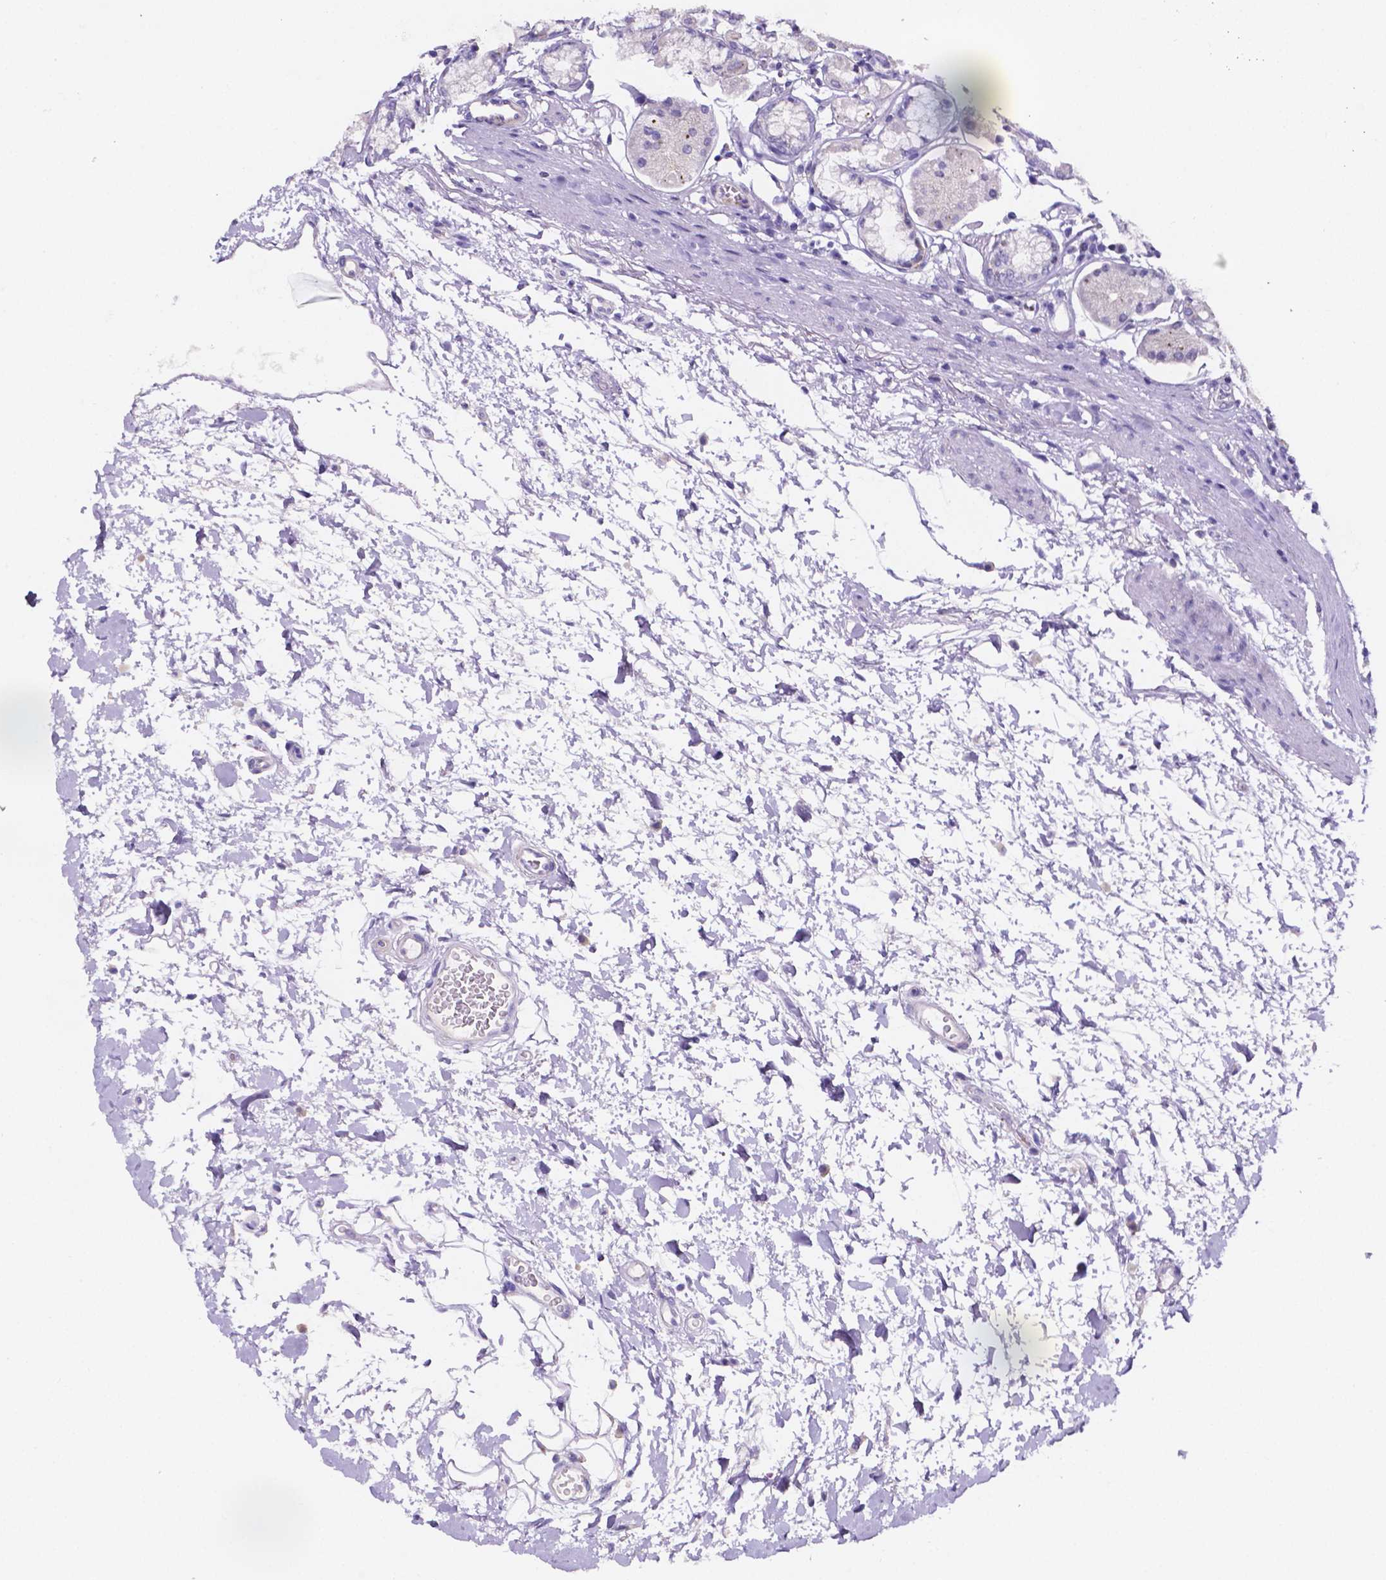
{"staining": {"intensity": "negative", "quantity": "none", "location": "none"}, "tissue": "stomach", "cell_type": "Glandular cells", "image_type": "normal", "snomed": [{"axis": "morphology", "description": "Normal tissue, NOS"}, {"axis": "topography", "description": "Stomach"}, {"axis": "topography", "description": "Stomach, lower"}], "caption": "This is an immunohistochemistry photomicrograph of normal stomach. There is no positivity in glandular cells.", "gene": "NRGN", "patient": {"sex": "male", "age": 76}}